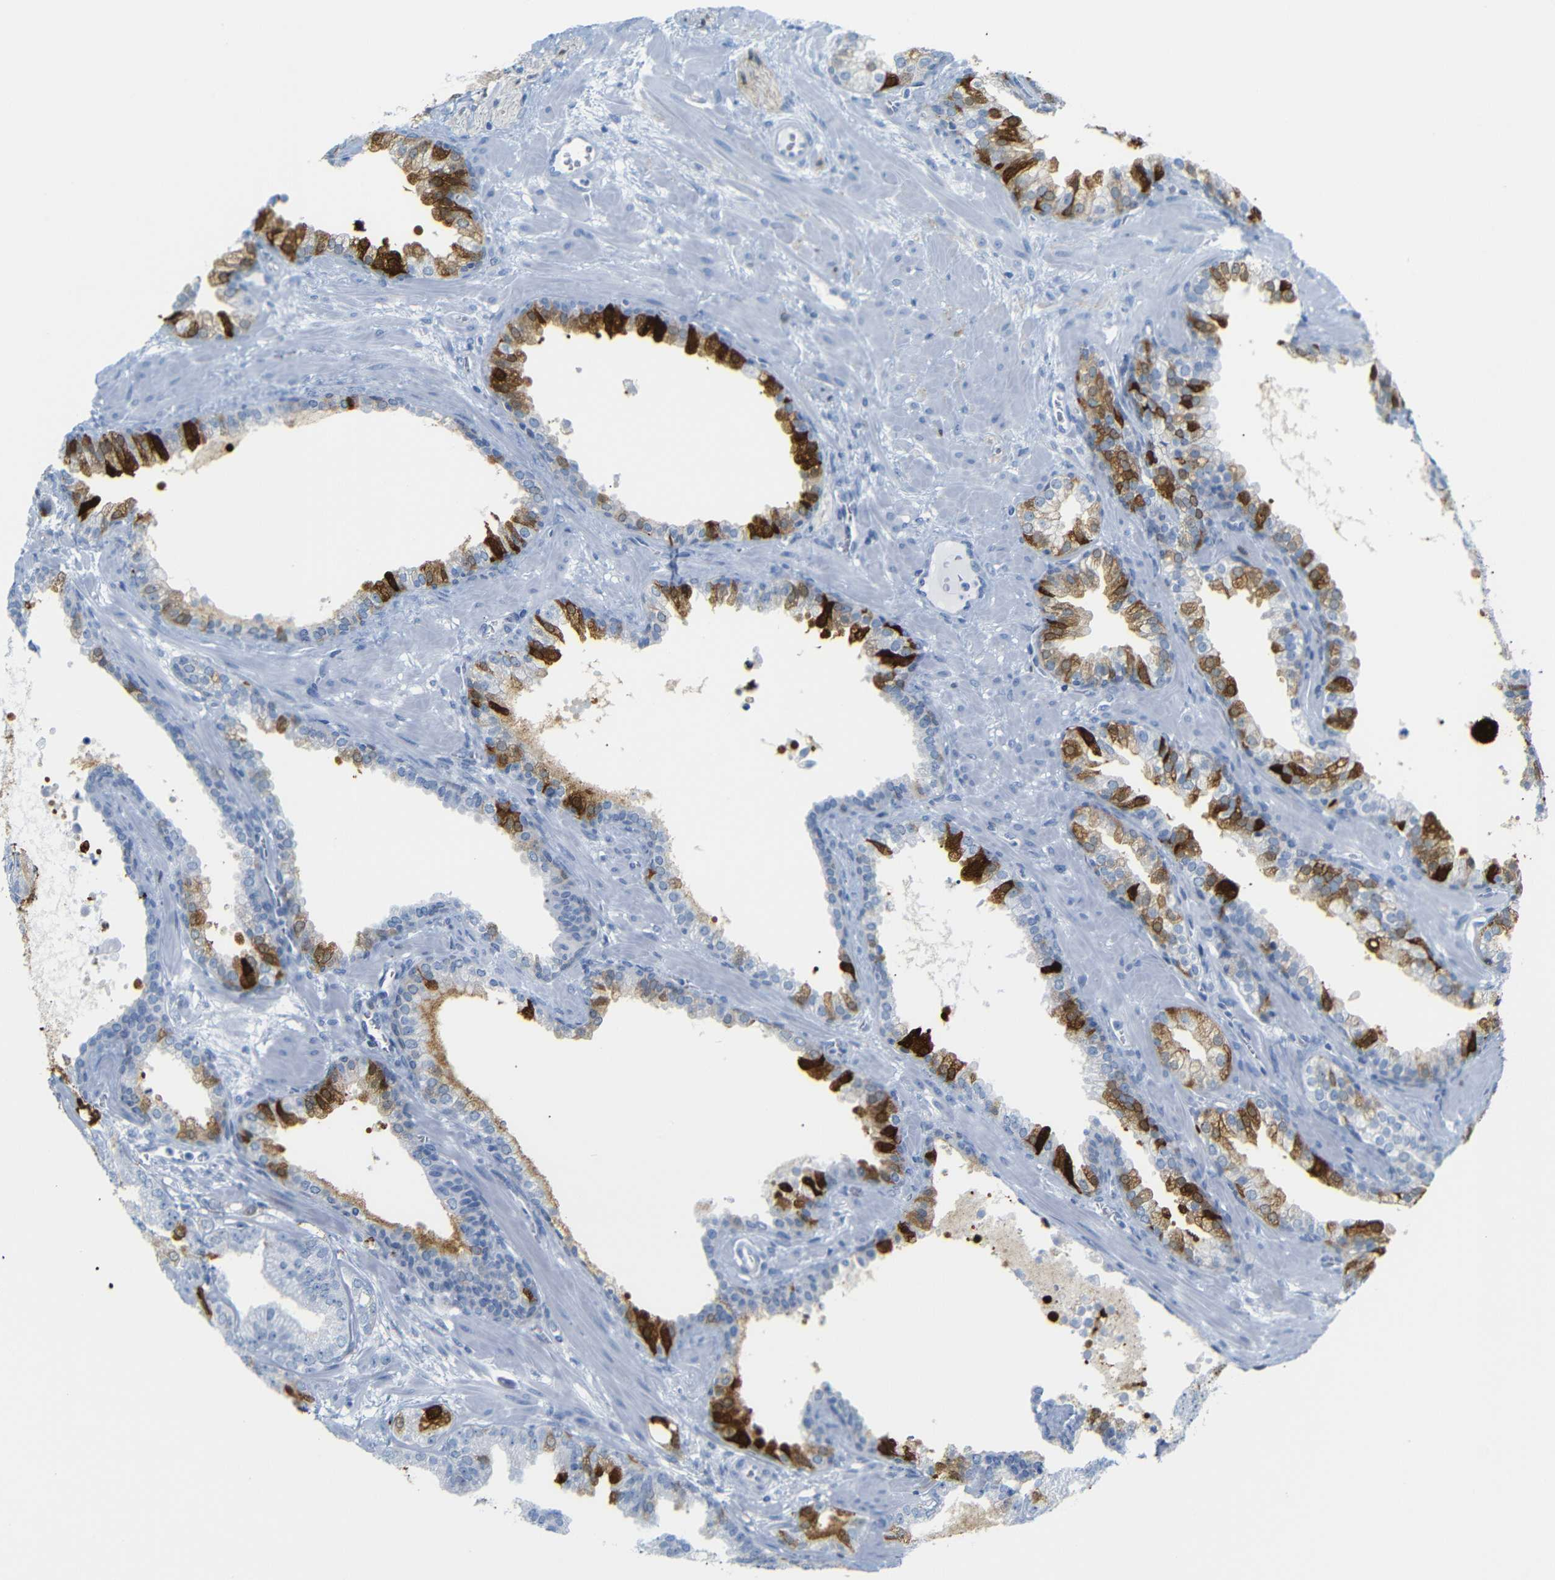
{"staining": {"intensity": "strong", "quantity": "25%-75%", "location": "cytoplasmic/membranous"}, "tissue": "prostate cancer", "cell_type": "Tumor cells", "image_type": "cancer", "snomed": [{"axis": "morphology", "description": "Adenocarcinoma, Low grade"}, {"axis": "topography", "description": "Prostate"}], "caption": "Immunohistochemistry (IHC) image of low-grade adenocarcinoma (prostate) stained for a protein (brown), which displays high levels of strong cytoplasmic/membranous positivity in about 25%-75% of tumor cells.", "gene": "MT1A", "patient": {"sex": "male", "age": 59}}